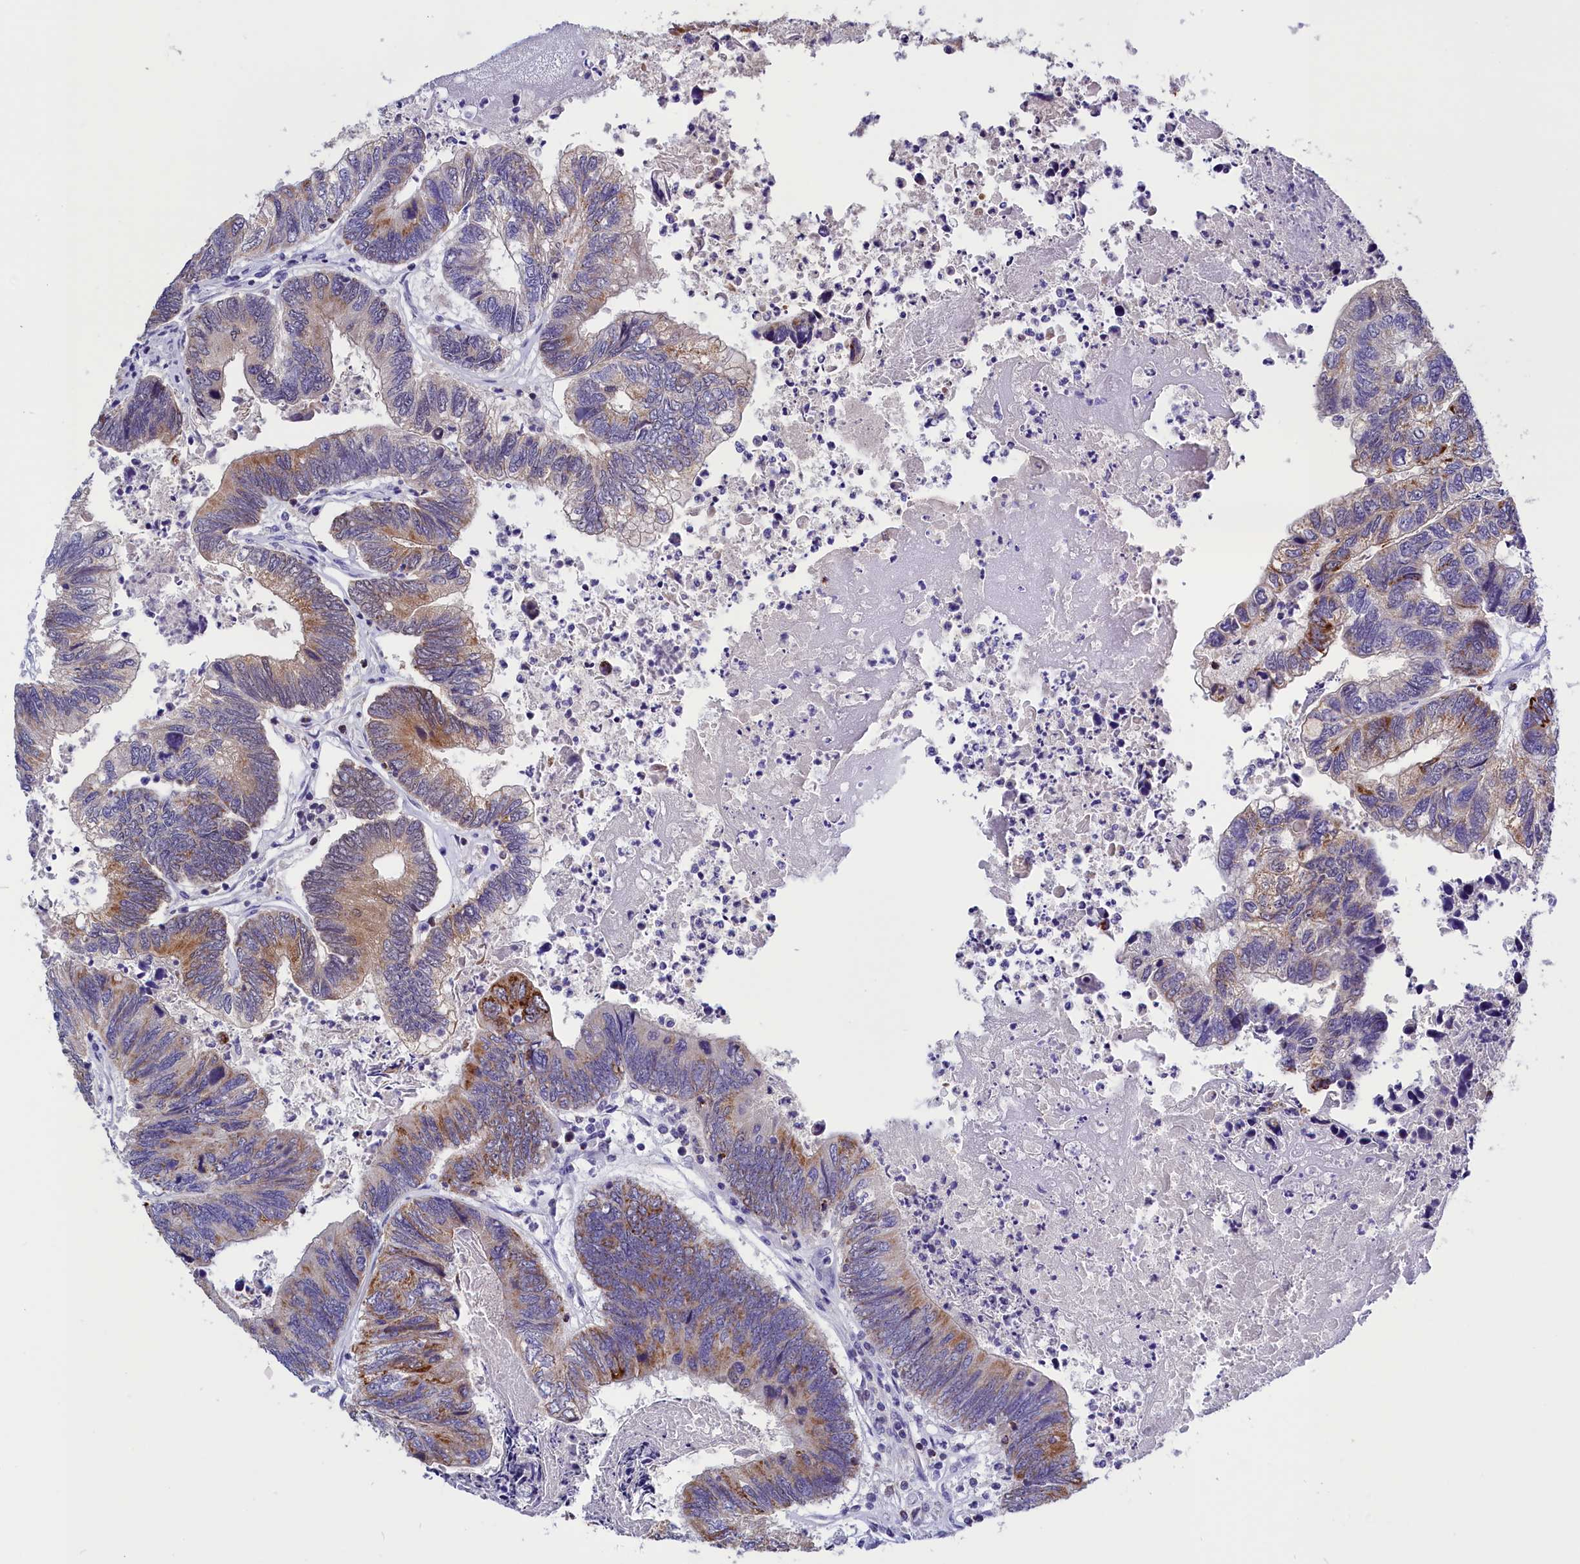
{"staining": {"intensity": "strong", "quantity": ">75%", "location": "cytoplasmic/membranous"}, "tissue": "colorectal cancer", "cell_type": "Tumor cells", "image_type": "cancer", "snomed": [{"axis": "morphology", "description": "Adenocarcinoma, NOS"}, {"axis": "topography", "description": "Colon"}], "caption": "A high-resolution image shows immunohistochemistry staining of colorectal cancer (adenocarcinoma), which shows strong cytoplasmic/membranous staining in approximately >75% of tumor cells. Nuclei are stained in blue.", "gene": "ABAT", "patient": {"sex": "female", "age": 67}}